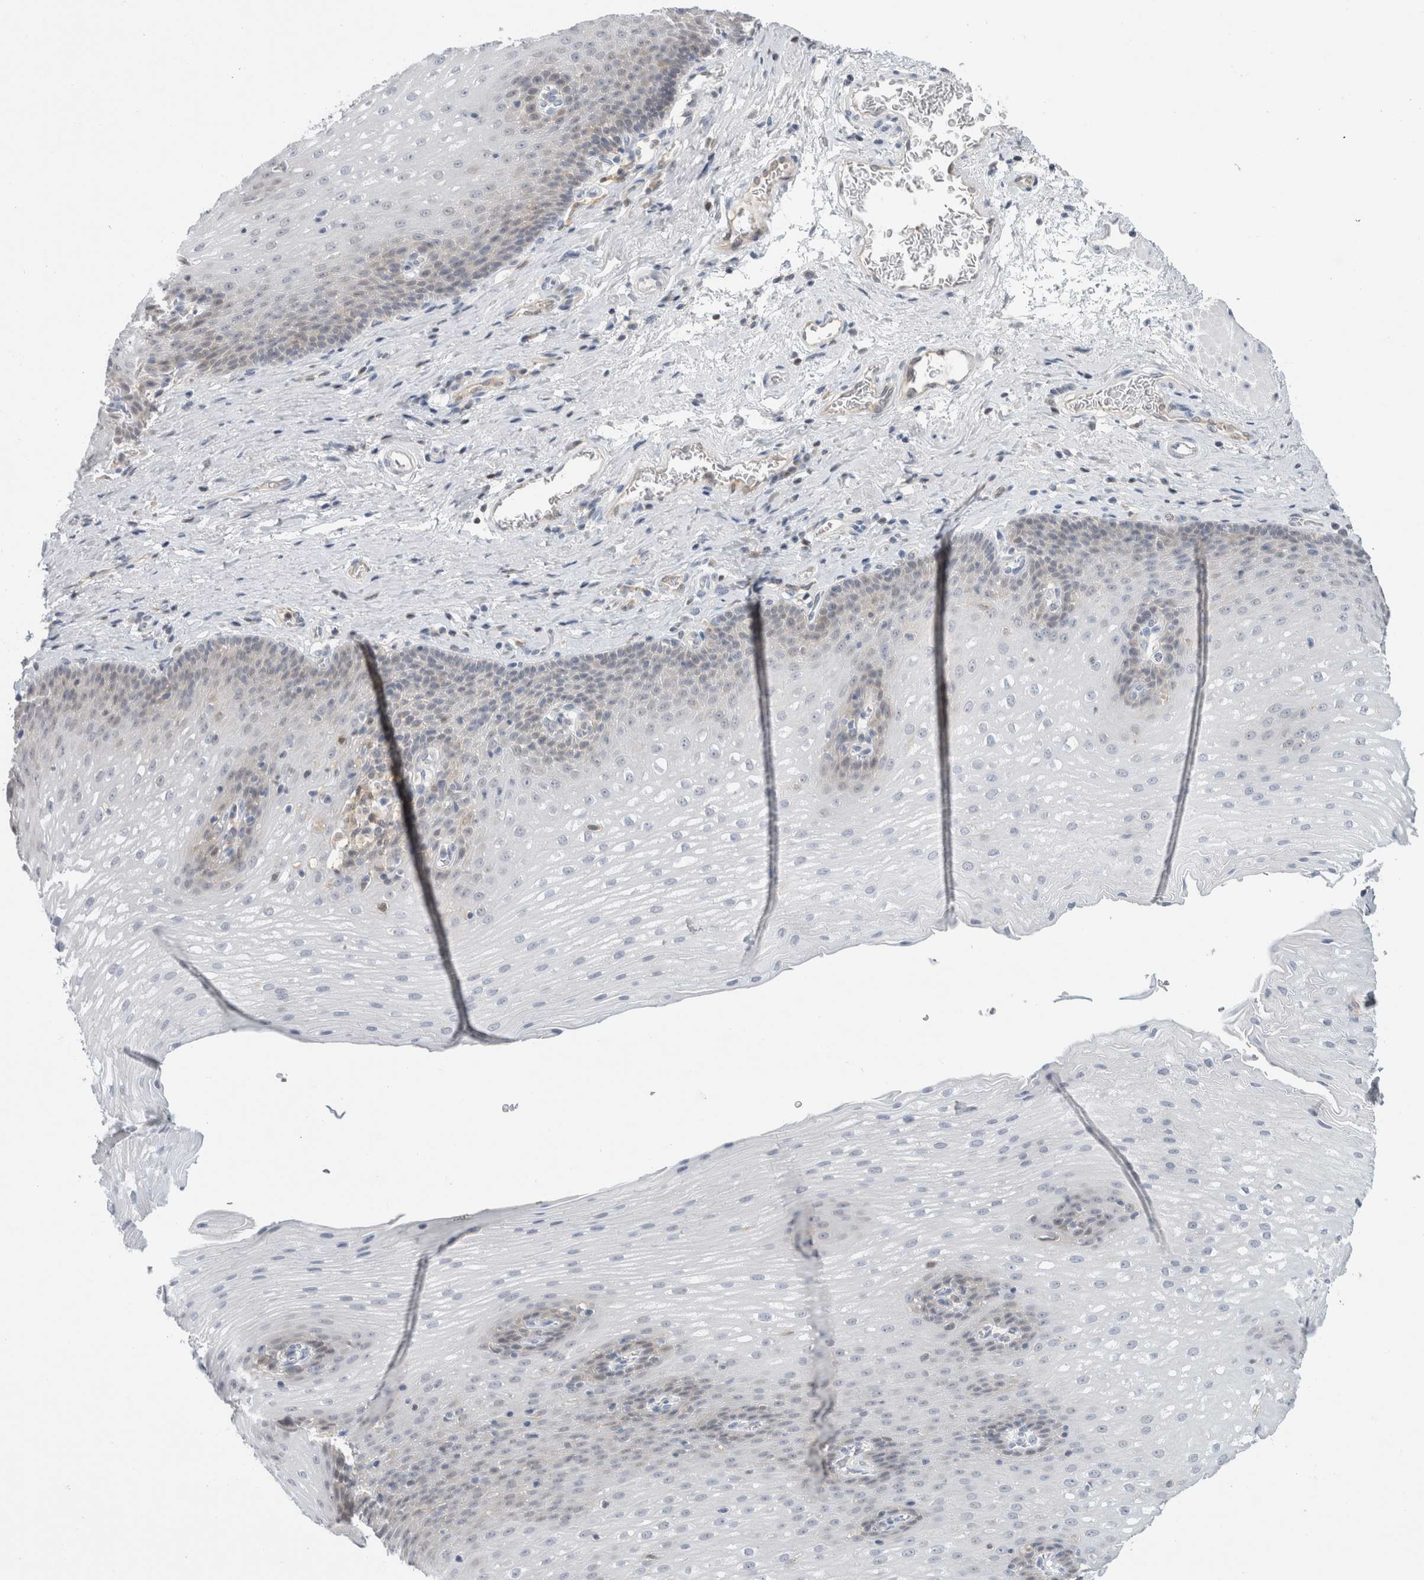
{"staining": {"intensity": "negative", "quantity": "none", "location": "none"}, "tissue": "esophagus", "cell_type": "Squamous epithelial cells", "image_type": "normal", "snomed": [{"axis": "morphology", "description": "Normal tissue, NOS"}, {"axis": "topography", "description": "Esophagus"}], "caption": "Esophagus stained for a protein using IHC exhibits no staining squamous epithelial cells.", "gene": "CASP6", "patient": {"sex": "male", "age": 48}}